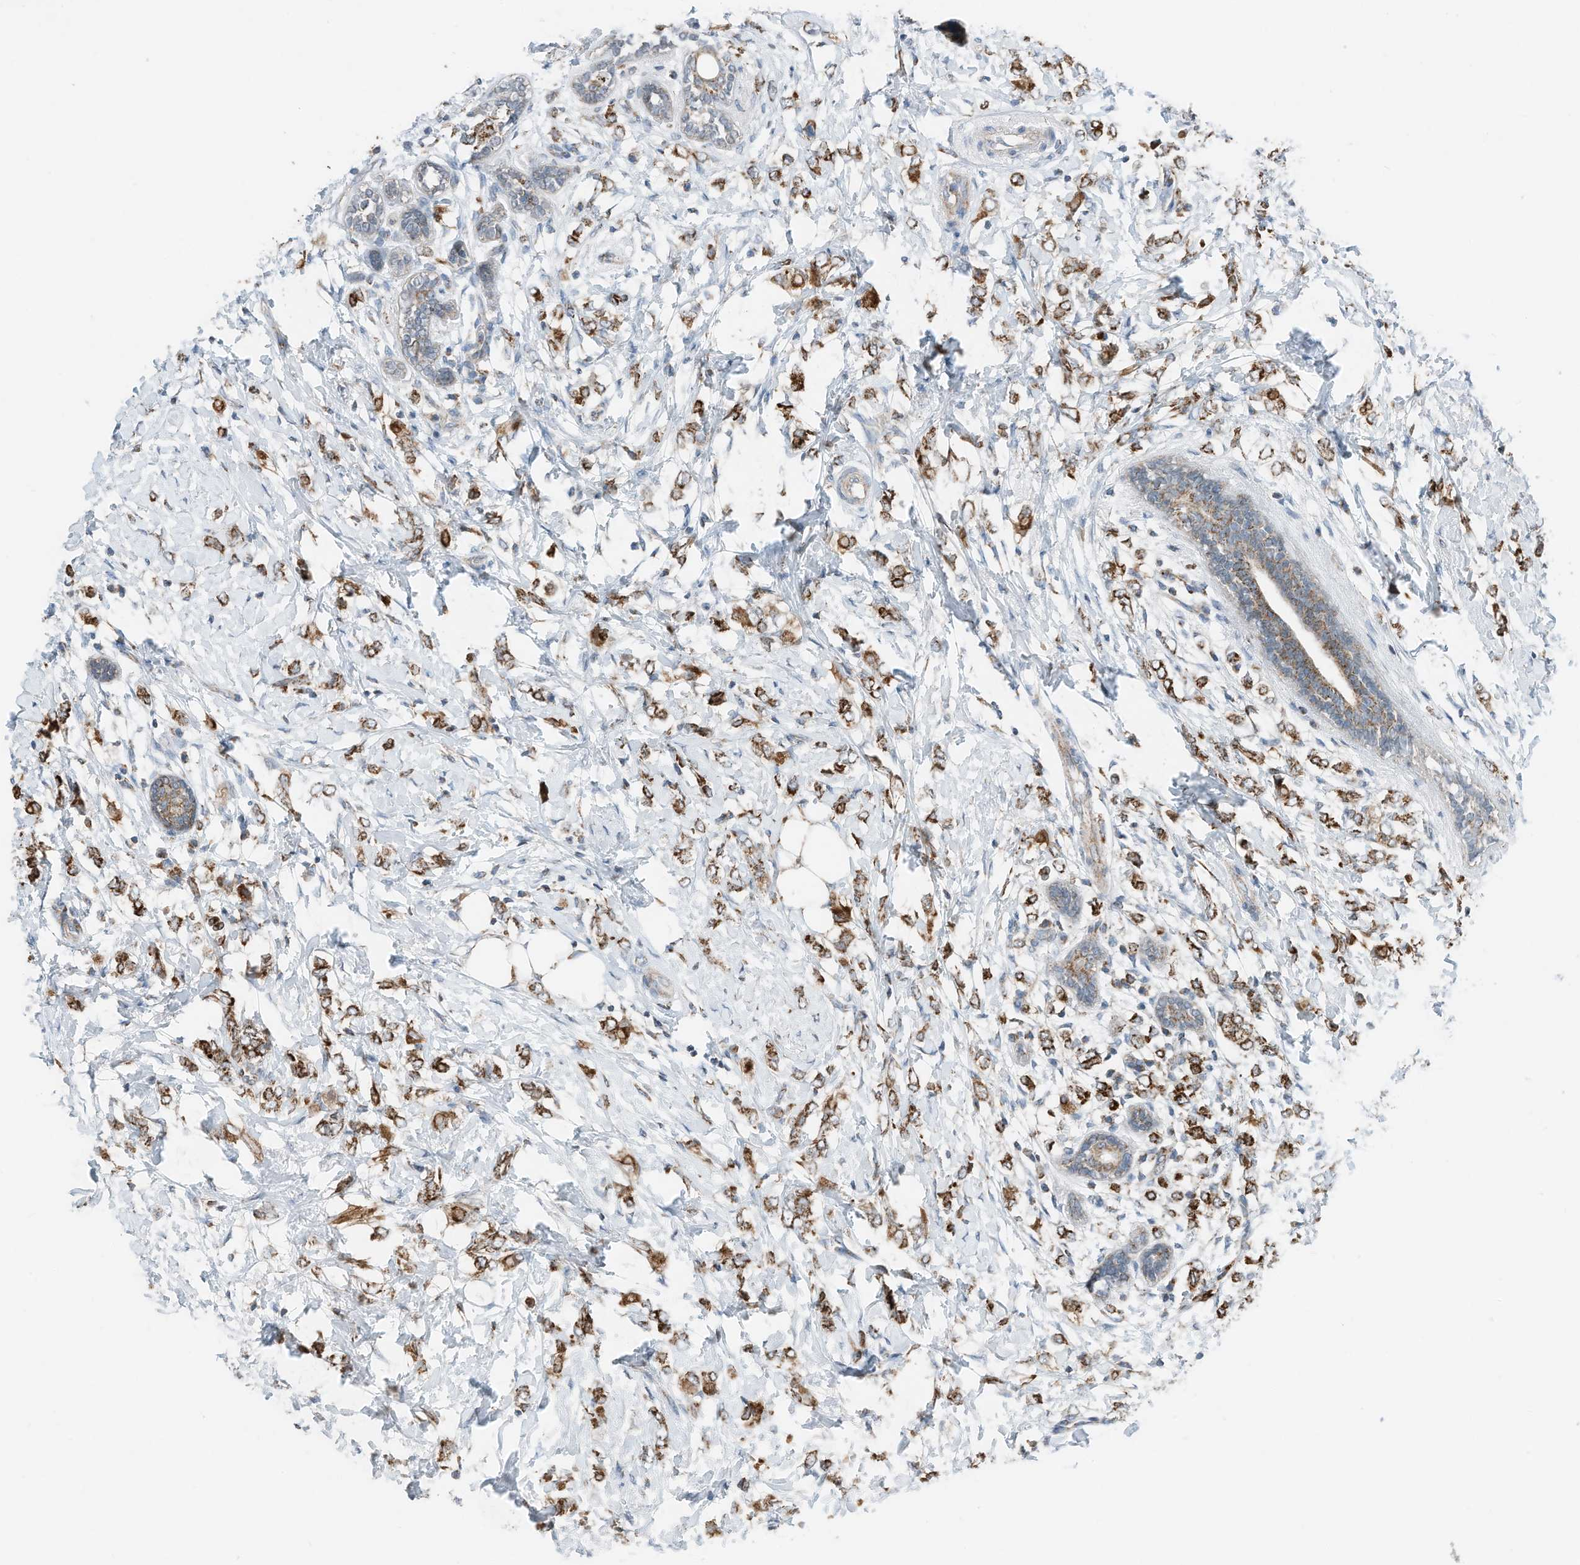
{"staining": {"intensity": "strong", "quantity": ">75%", "location": "cytoplasmic/membranous"}, "tissue": "breast cancer", "cell_type": "Tumor cells", "image_type": "cancer", "snomed": [{"axis": "morphology", "description": "Normal tissue, NOS"}, {"axis": "morphology", "description": "Lobular carcinoma"}, {"axis": "topography", "description": "Breast"}], "caption": "Strong cytoplasmic/membranous expression for a protein is identified in approximately >75% of tumor cells of breast cancer (lobular carcinoma) using IHC.", "gene": "RMND1", "patient": {"sex": "female", "age": 47}}